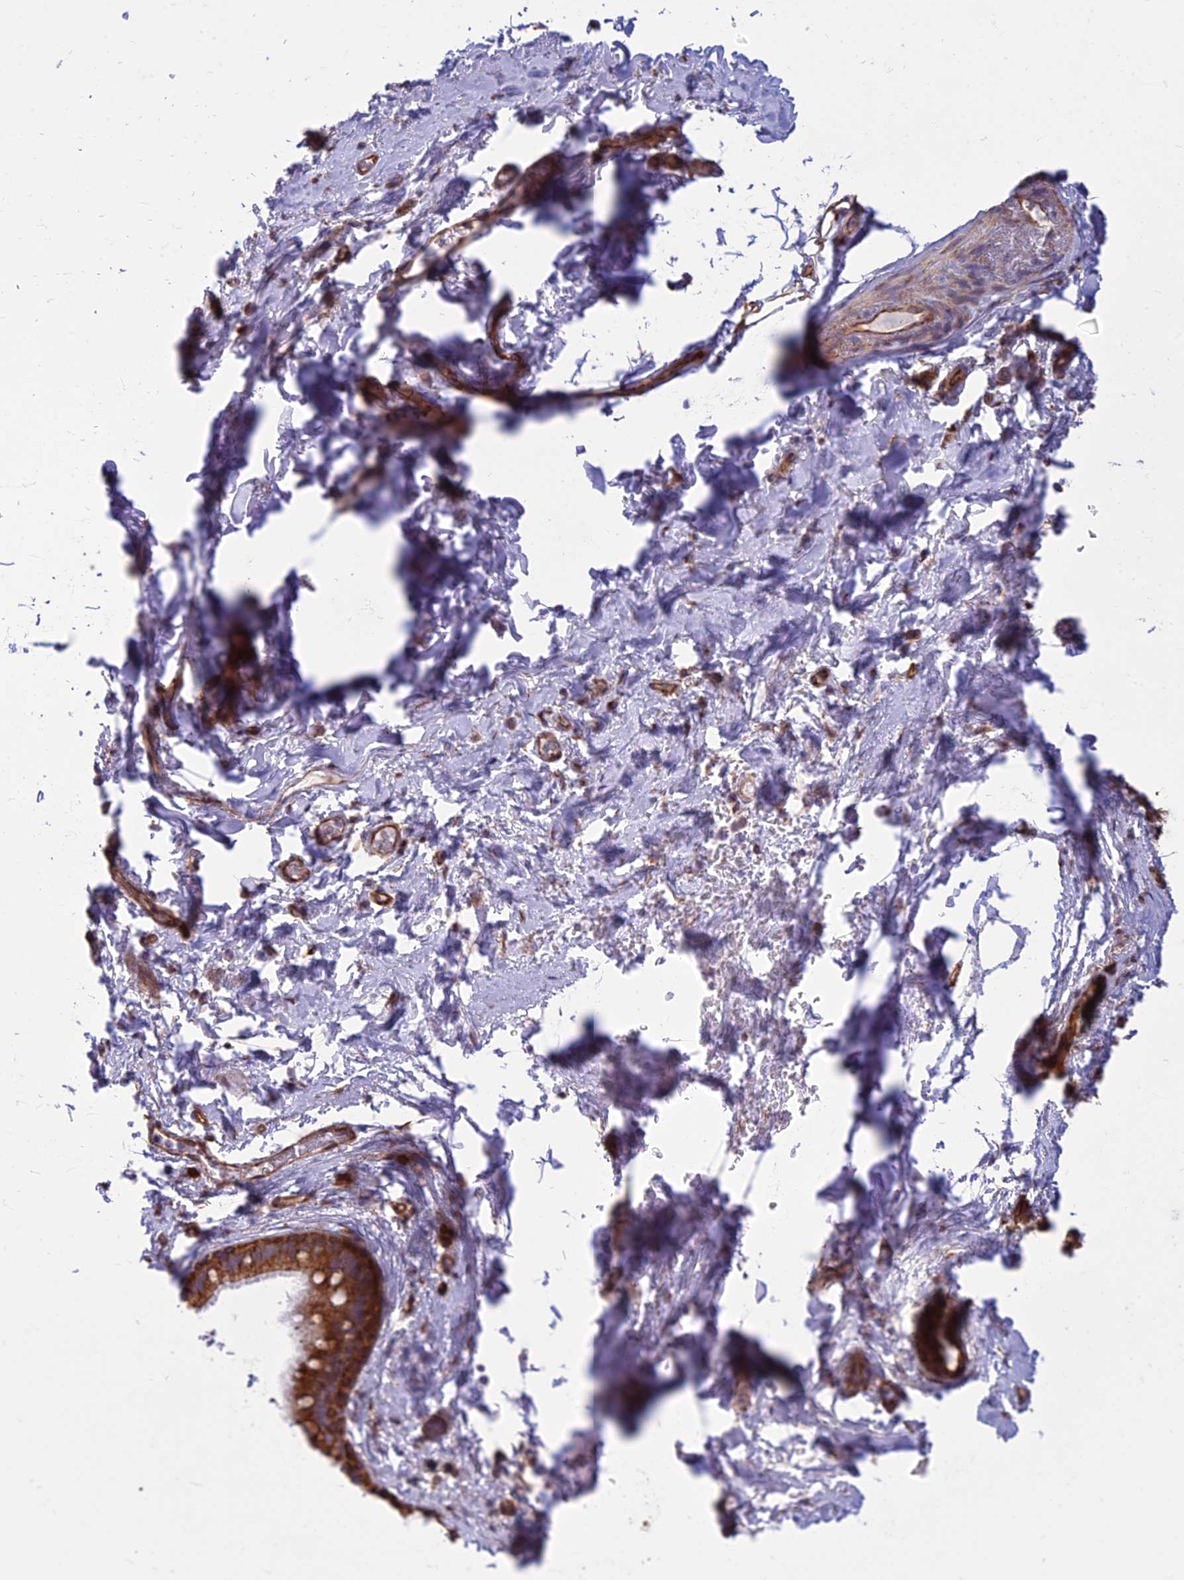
{"staining": {"intensity": "moderate", "quantity": "25%-75%", "location": "cytoplasmic/membranous,nuclear"}, "tissue": "adipose tissue", "cell_type": "Adipocytes", "image_type": "normal", "snomed": [{"axis": "morphology", "description": "Normal tissue, NOS"}, {"axis": "topography", "description": "Lymph node"}, {"axis": "topography", "description": "Bronchus"}], "caption": "Brown immunohistochemical staining in normal adipose tissue demonstrates moderate cytoplasmic/membranous,nuclear expression in about 25%-75% of adipocytes.", "gene": "RPL17", "patient": {"sex": "male", "age": 63}}